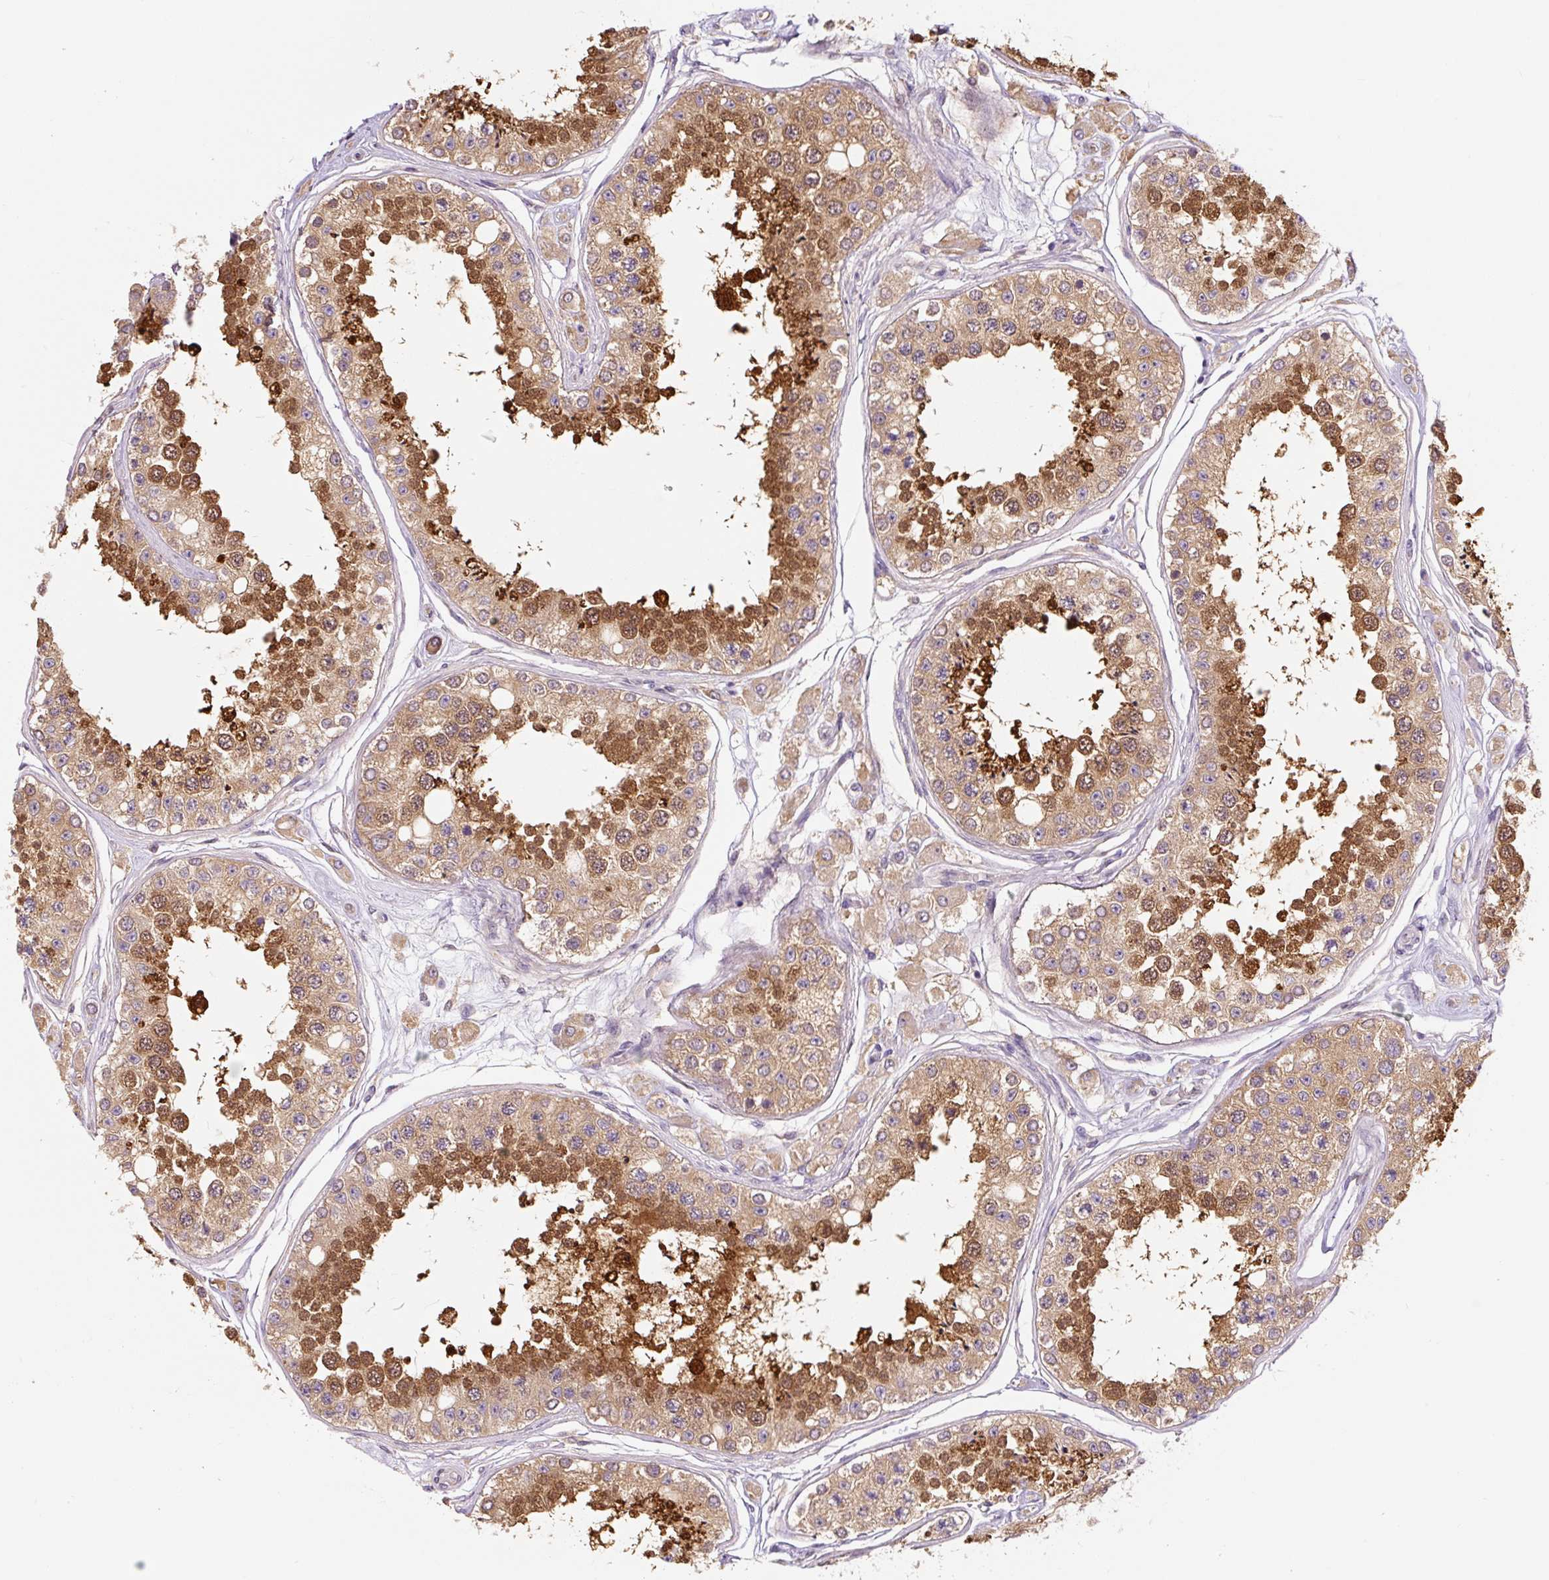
{"staining": {"intensity": "strong", "quantity": "25%-75%", "location": "cytoplasmic/membranous"}, "tissue": "testis", "cell_type": "Cells in seminiferous ducts", "image_type": "normal", "snomed": [{"axis": "morphology", "description": "Normal tissue, NOS"}, {"axis": "topography", "description": "Testis"}], "caption": "Brown immunohistochemical staining in unremarkable human testis shows strong cytoplasmic/membranous staining in about 25%-75% of cells in seminiferous ducts.", "gene": "ASRGL1", "patient": {"sex": "male", "age": 25}}